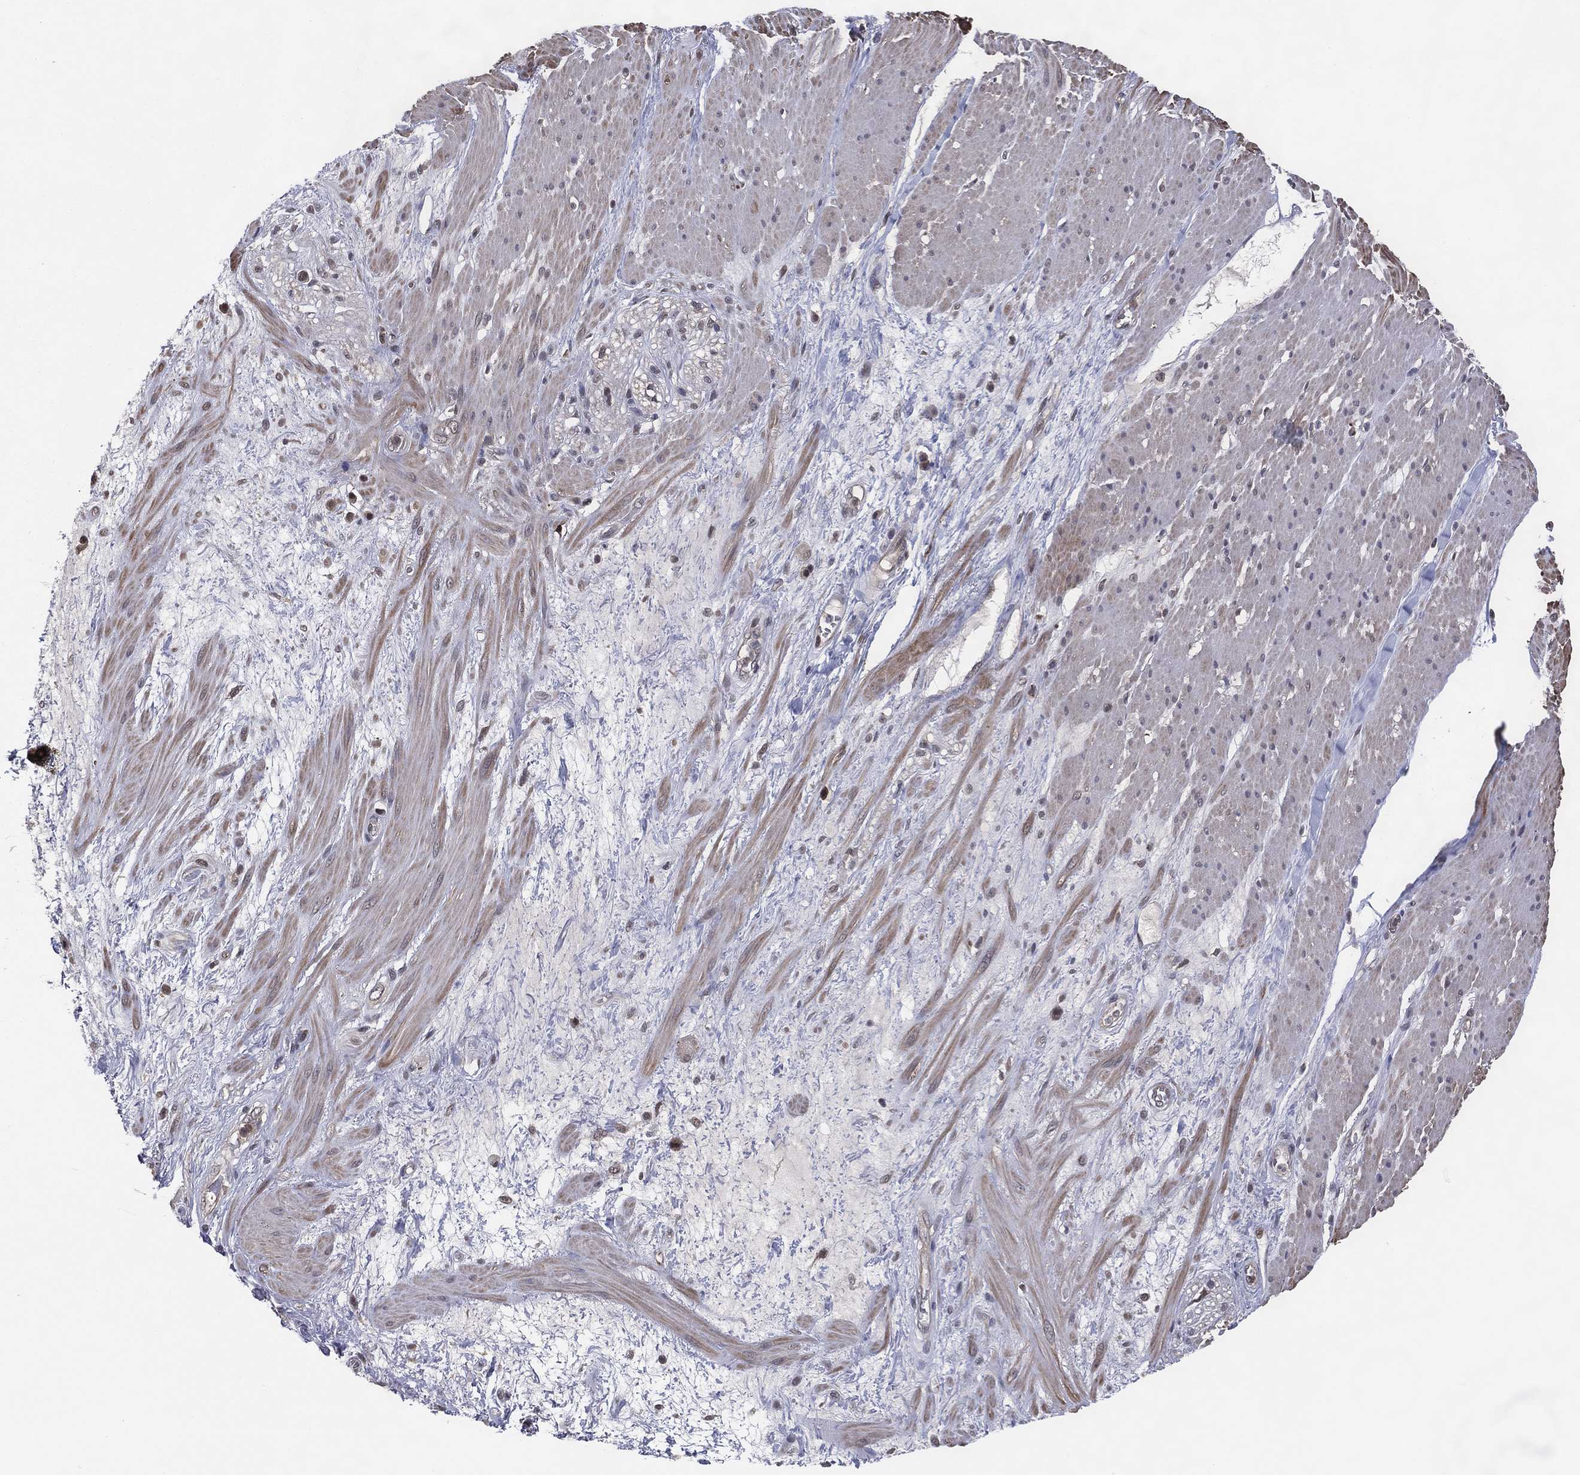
{"staining": {"intensity": "negative", "quantity": "none", "location": "none"}, "tissue": "smooth muscle", "cell_type": "Smooth muscle cells", "image_type": "normal", "snomed": [{"axis": "morphology", "description": "Normal tissue, NOS"}, {"axis": "topography", "description": "Soft tissue"}, {"axis": "topography", "description": "Smooth muscle"}], "caption": "A photomicrograph of smooth muscle stained for a protein exhibits no brown staining in smooth muscle cells.", "gene": "ICOSLG", "patient": {"sex": "male", "age": 72}}